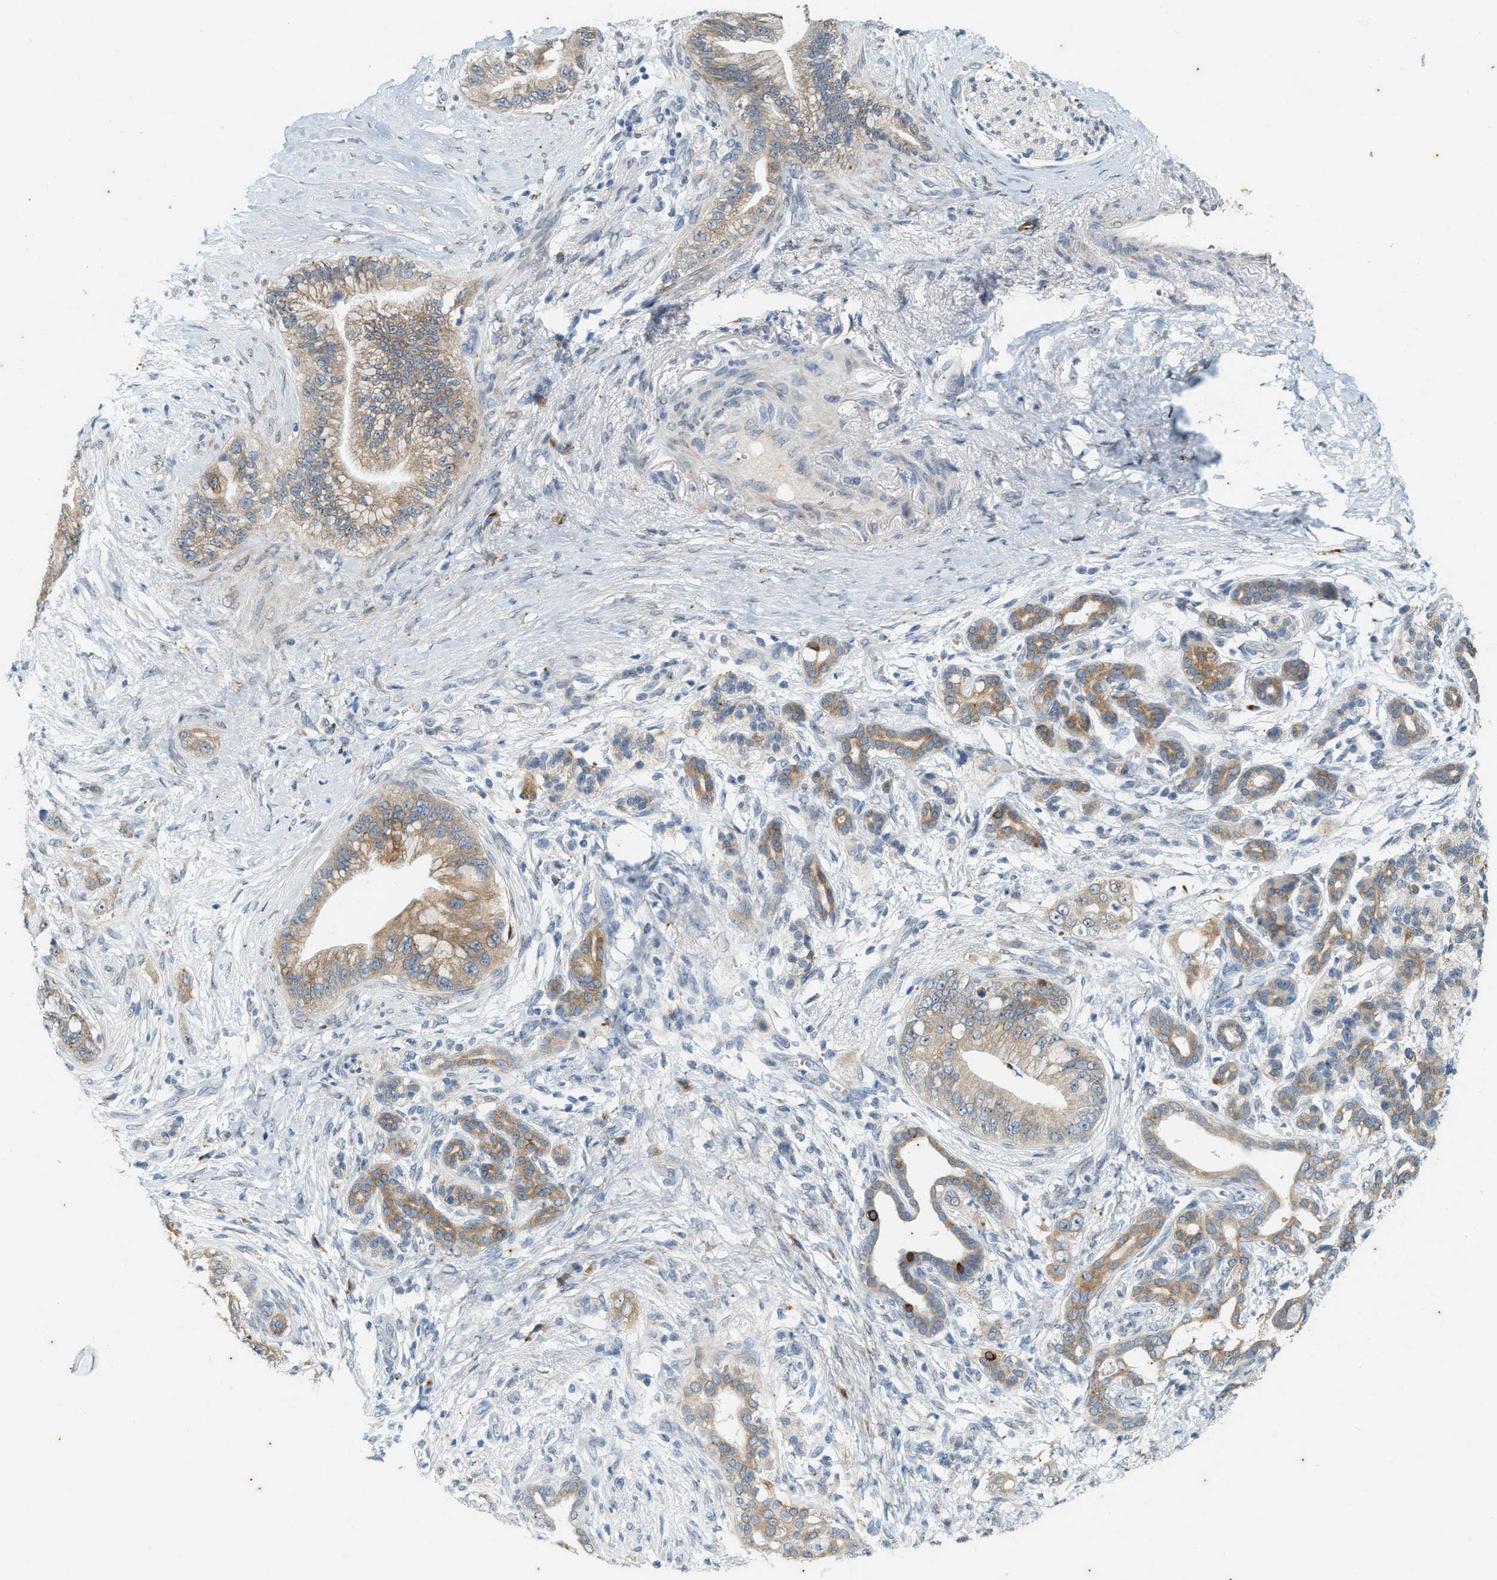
{"staining": {"intensity": "moderate", "quantity": "25%-75%", "location": "cytoplasmic/membranous"}, "tissue": "pancreatic cancer", "cell_type": "Tumor cells", "image_type": "cancer", "snomed": [{"axis": "morphology", "description": "Adenocarcinoma, NOS"}, {"axis": "topography", "description": "Pancreas"}], "caption": "Pancreatic adenocarcinoma stained with immunohistochemistry displays moderate cytoplasmic/membranous expression in about 25%-75% of tumor cells.", "gene": "CHPF2", "patient": {"sex": "male", "age": 59}}